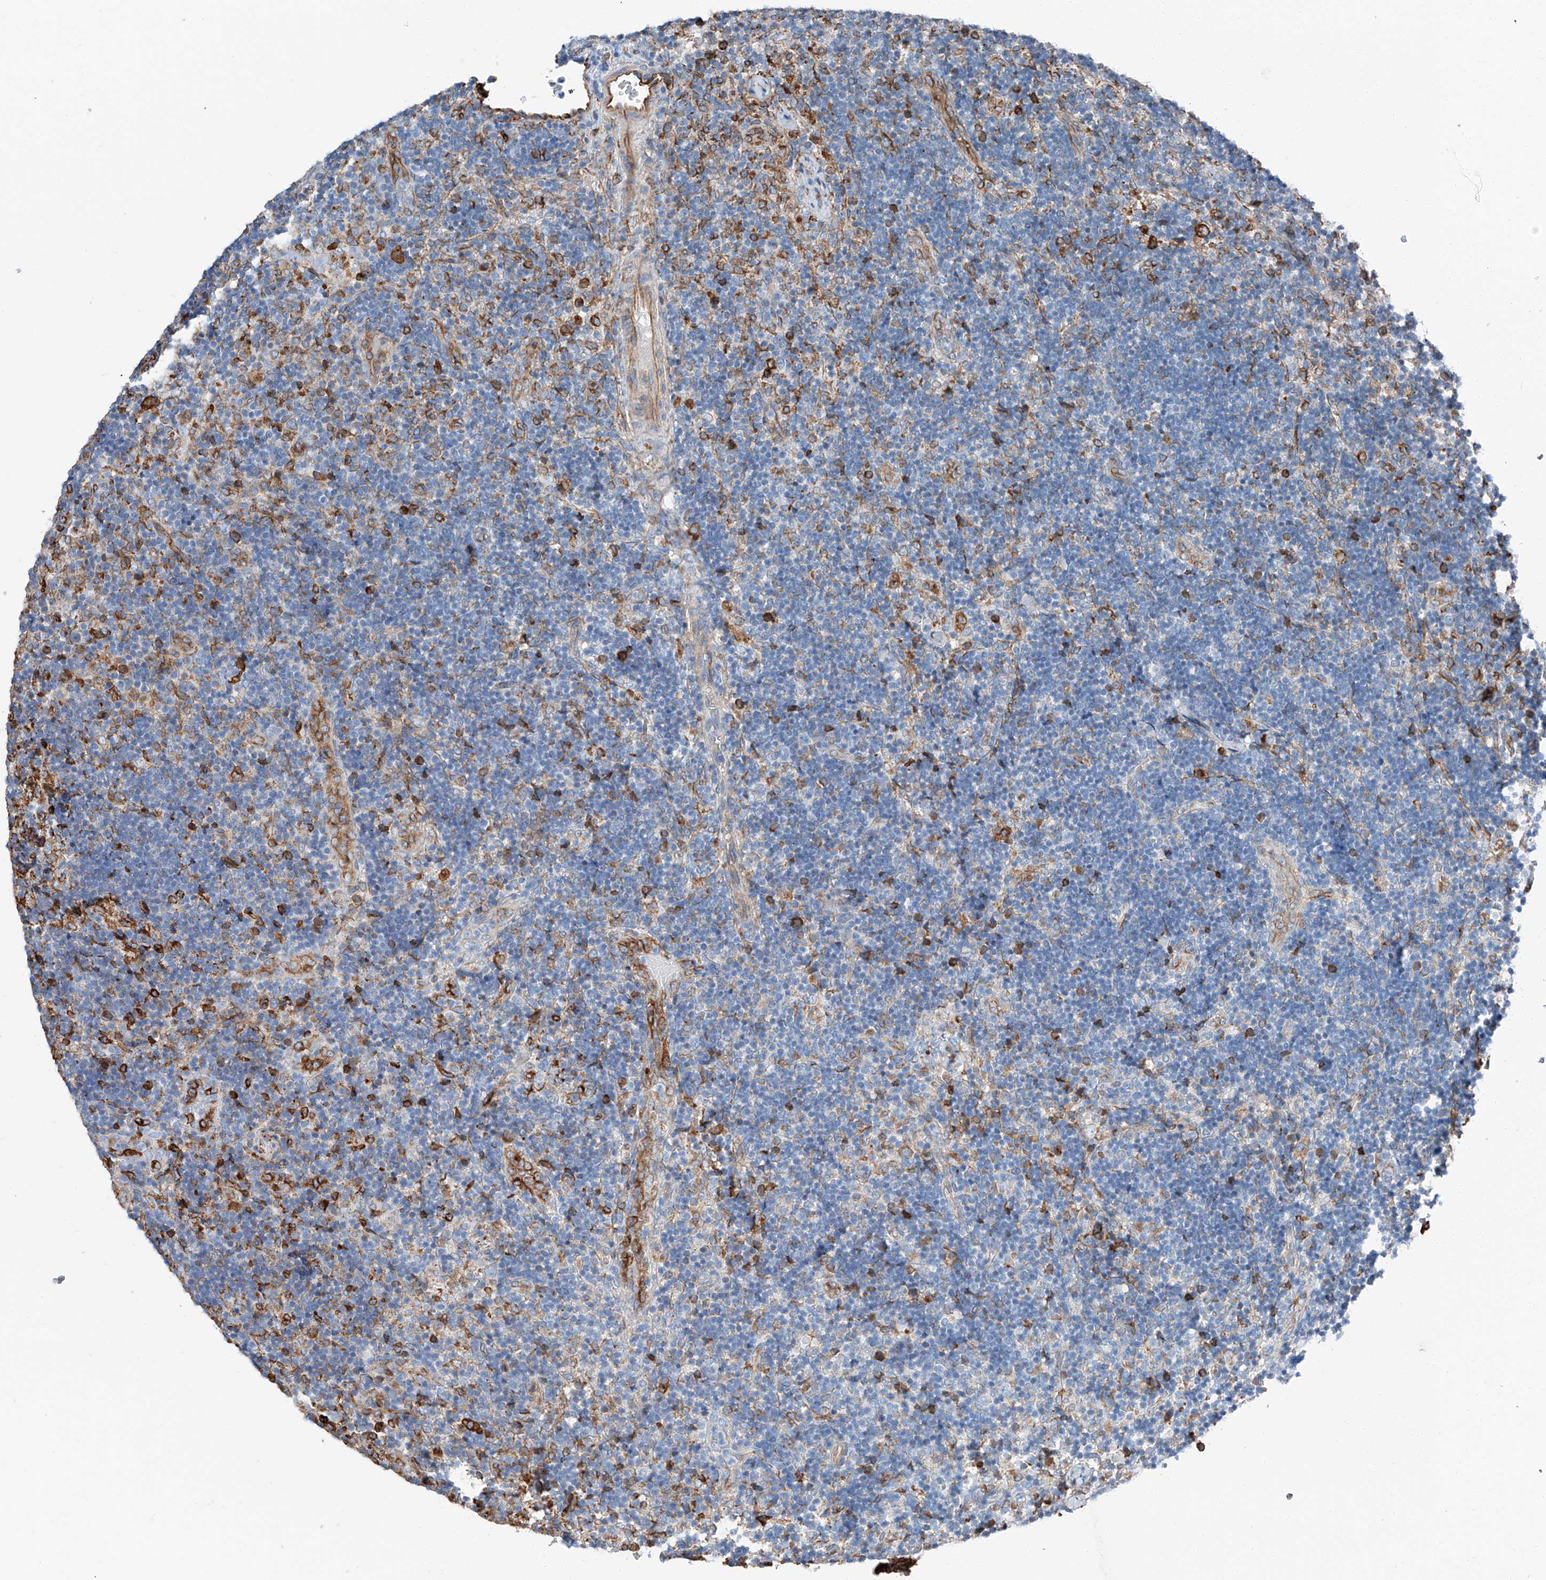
{"staining": {"intensity": "moderate", "quantity": "<25%", "location": "cytoplasmic/membranous"}, "tissue": "lymph node", "cell_type": "Germinal center cells", "image_type": "normal", "snomed": [{"axis": "morphology", "description": "Normal tissue, NOS"}, {"axis": "topography", "description": "Lymph node"}], "caption": "An immunohistochemistry photomicrograph of benign tissue is shown. Protein staining in brown labels moderate cytoplasmic/membranous positivity in lymph node within germinal center cells.", "gene": "ZNF804A", "patient": {"sex": "female", "age": 22}}